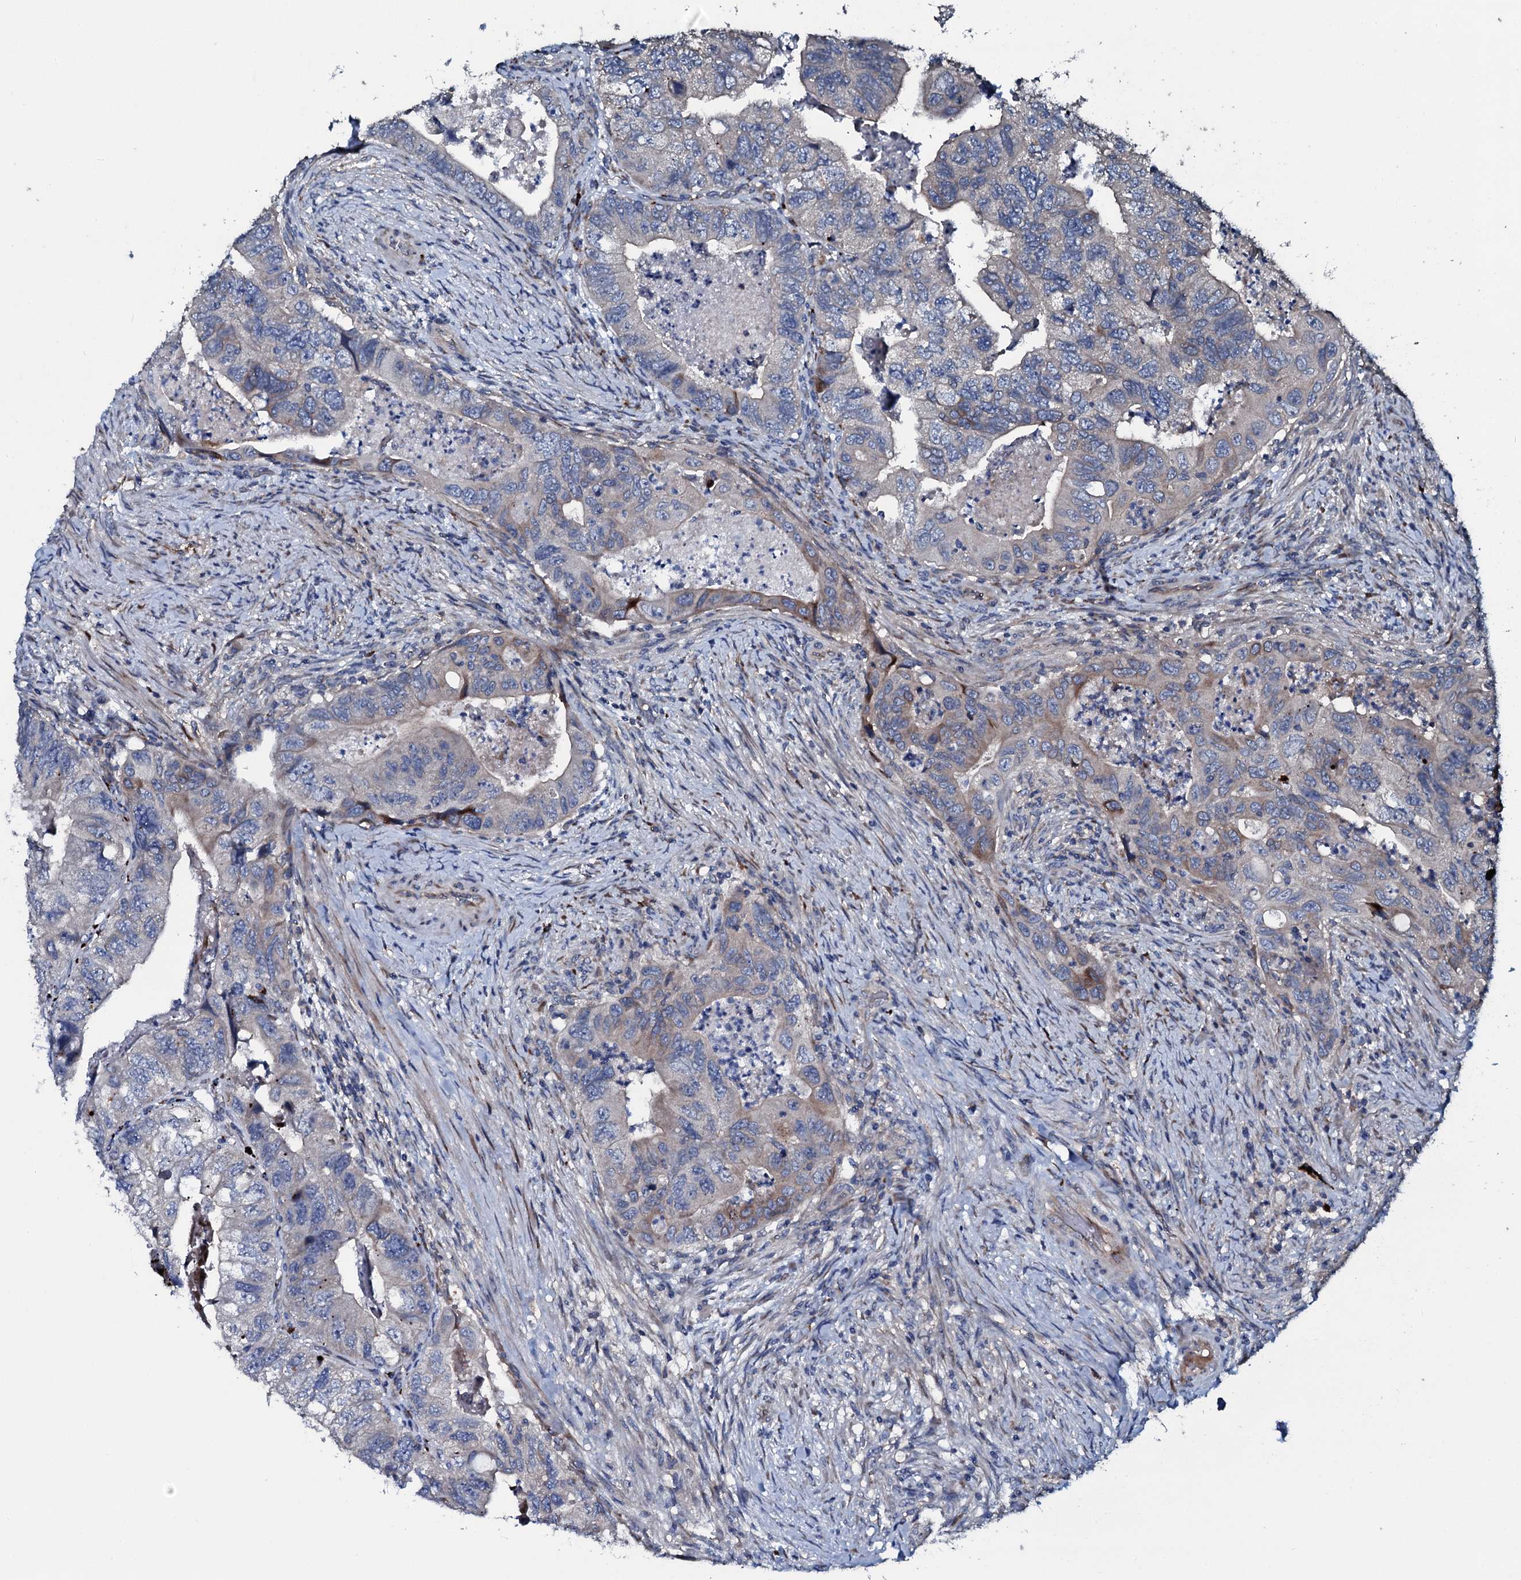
{"staining": {"intensity": "negative", "quantity": "none", "location": "none"}, "tissue": "colorectal cancer", "cell_type": "Tumor cells", "image_type": "cancer", "snomed": [{"axis": "morphology", "description": "Adenocarcinoma, NOS"}, {"axis": "topography", "description": "Rectum"}], "caption": "Immunohistochemistry of human adenocarcinoma (colorectal) demonstrates no expression in tumor cells.", "gene": "IL12B", "patient": {"sex": "male", "age": 63}}